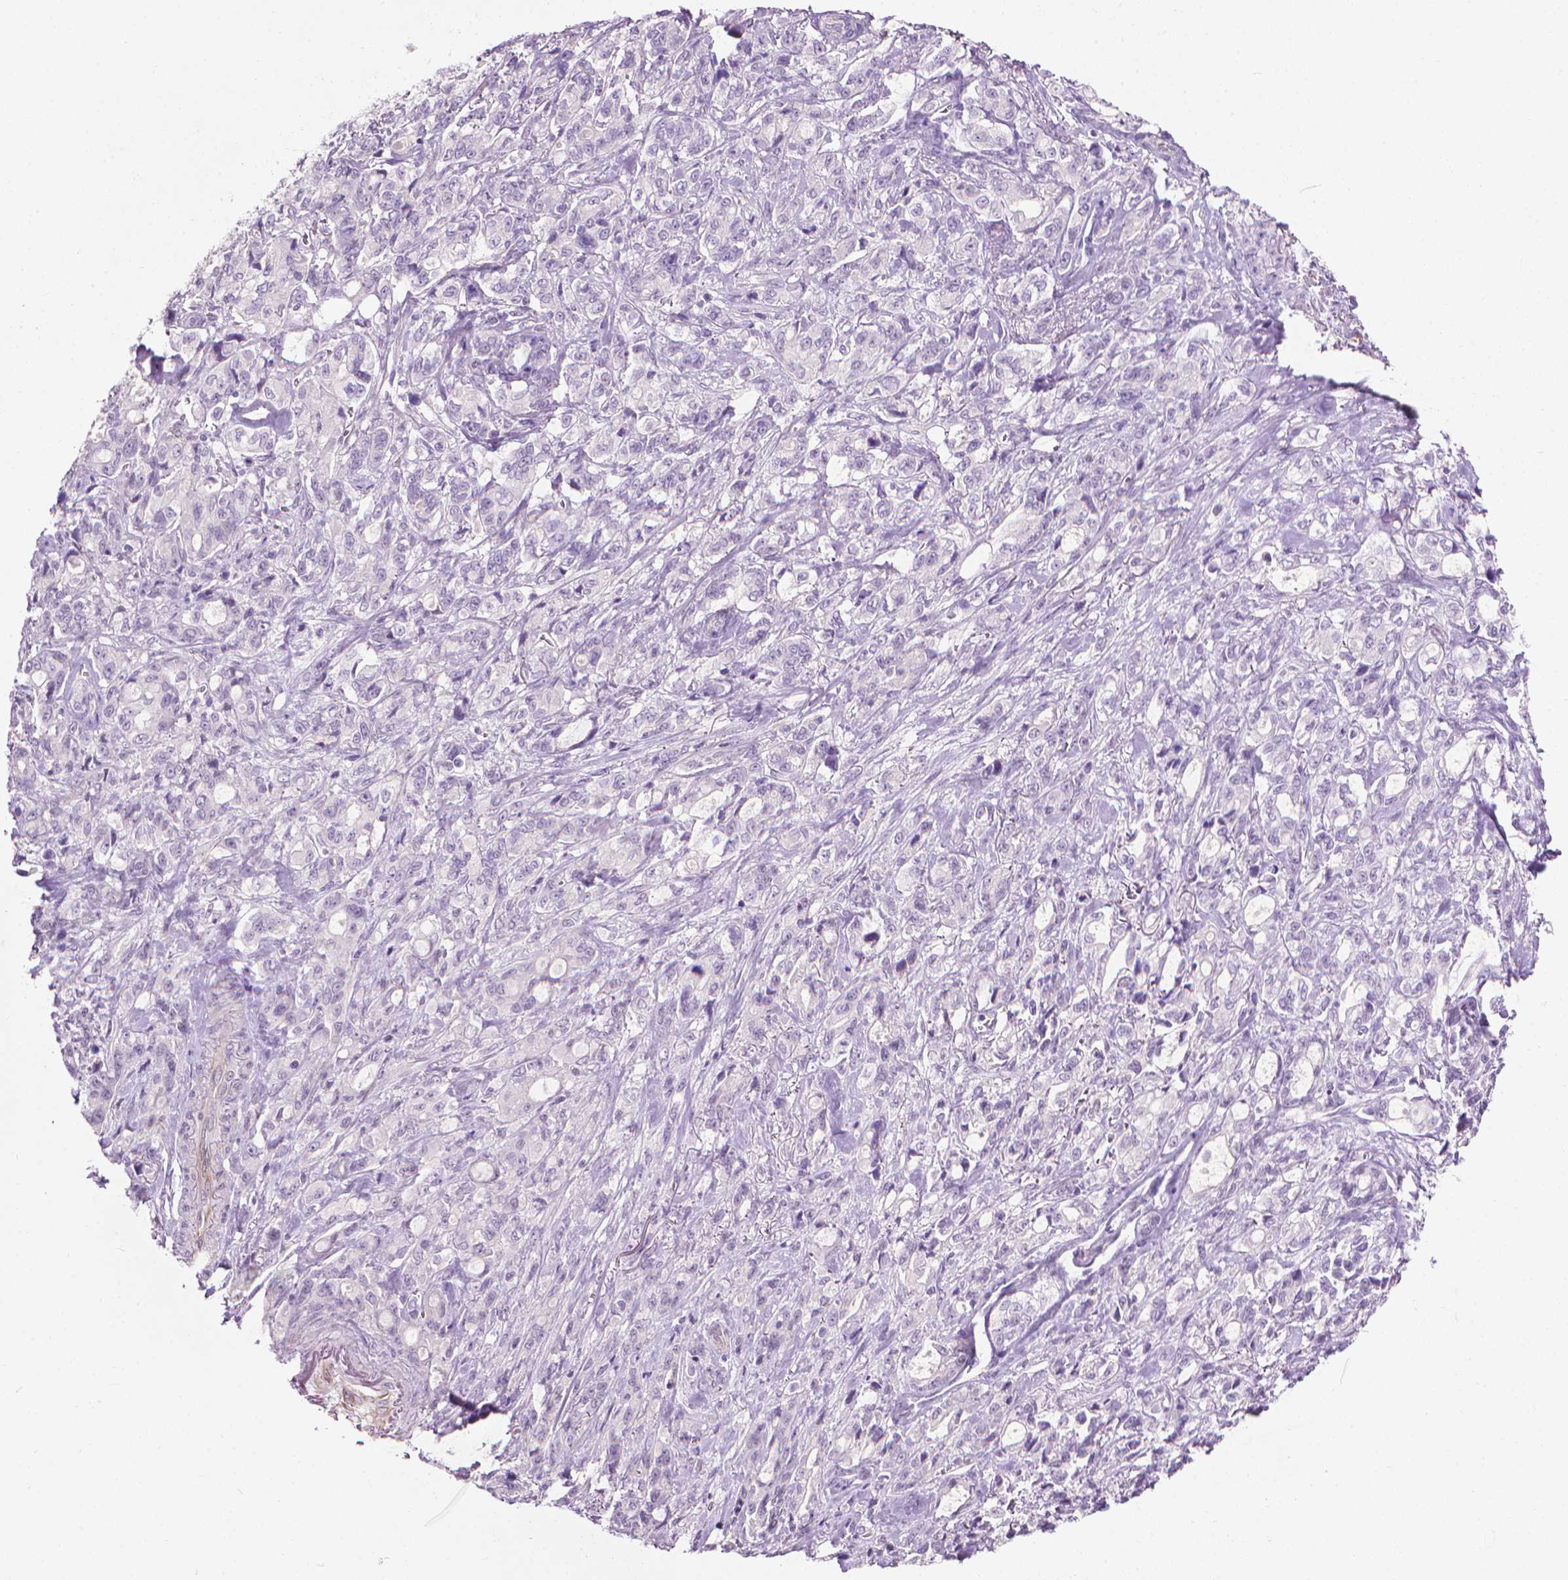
{"staining": {"intensity": "negative", "quantity": "none", "location": "none"}, "tissue": "stomach cancer", "cell_type": "Tumor cells", "image_type": "cancer", "snomed": [{"axis": "morphology", "description": "Adenocarcinoma, NOS"}, {"axis": "topography", "description": "Stomach"}], "caption": "Protein analysis of adenocarcinoma (stomach) shows no significant expression in tumor cells.", "gene": "KRT73", "patient": {"sex": "male", "age": 63}}